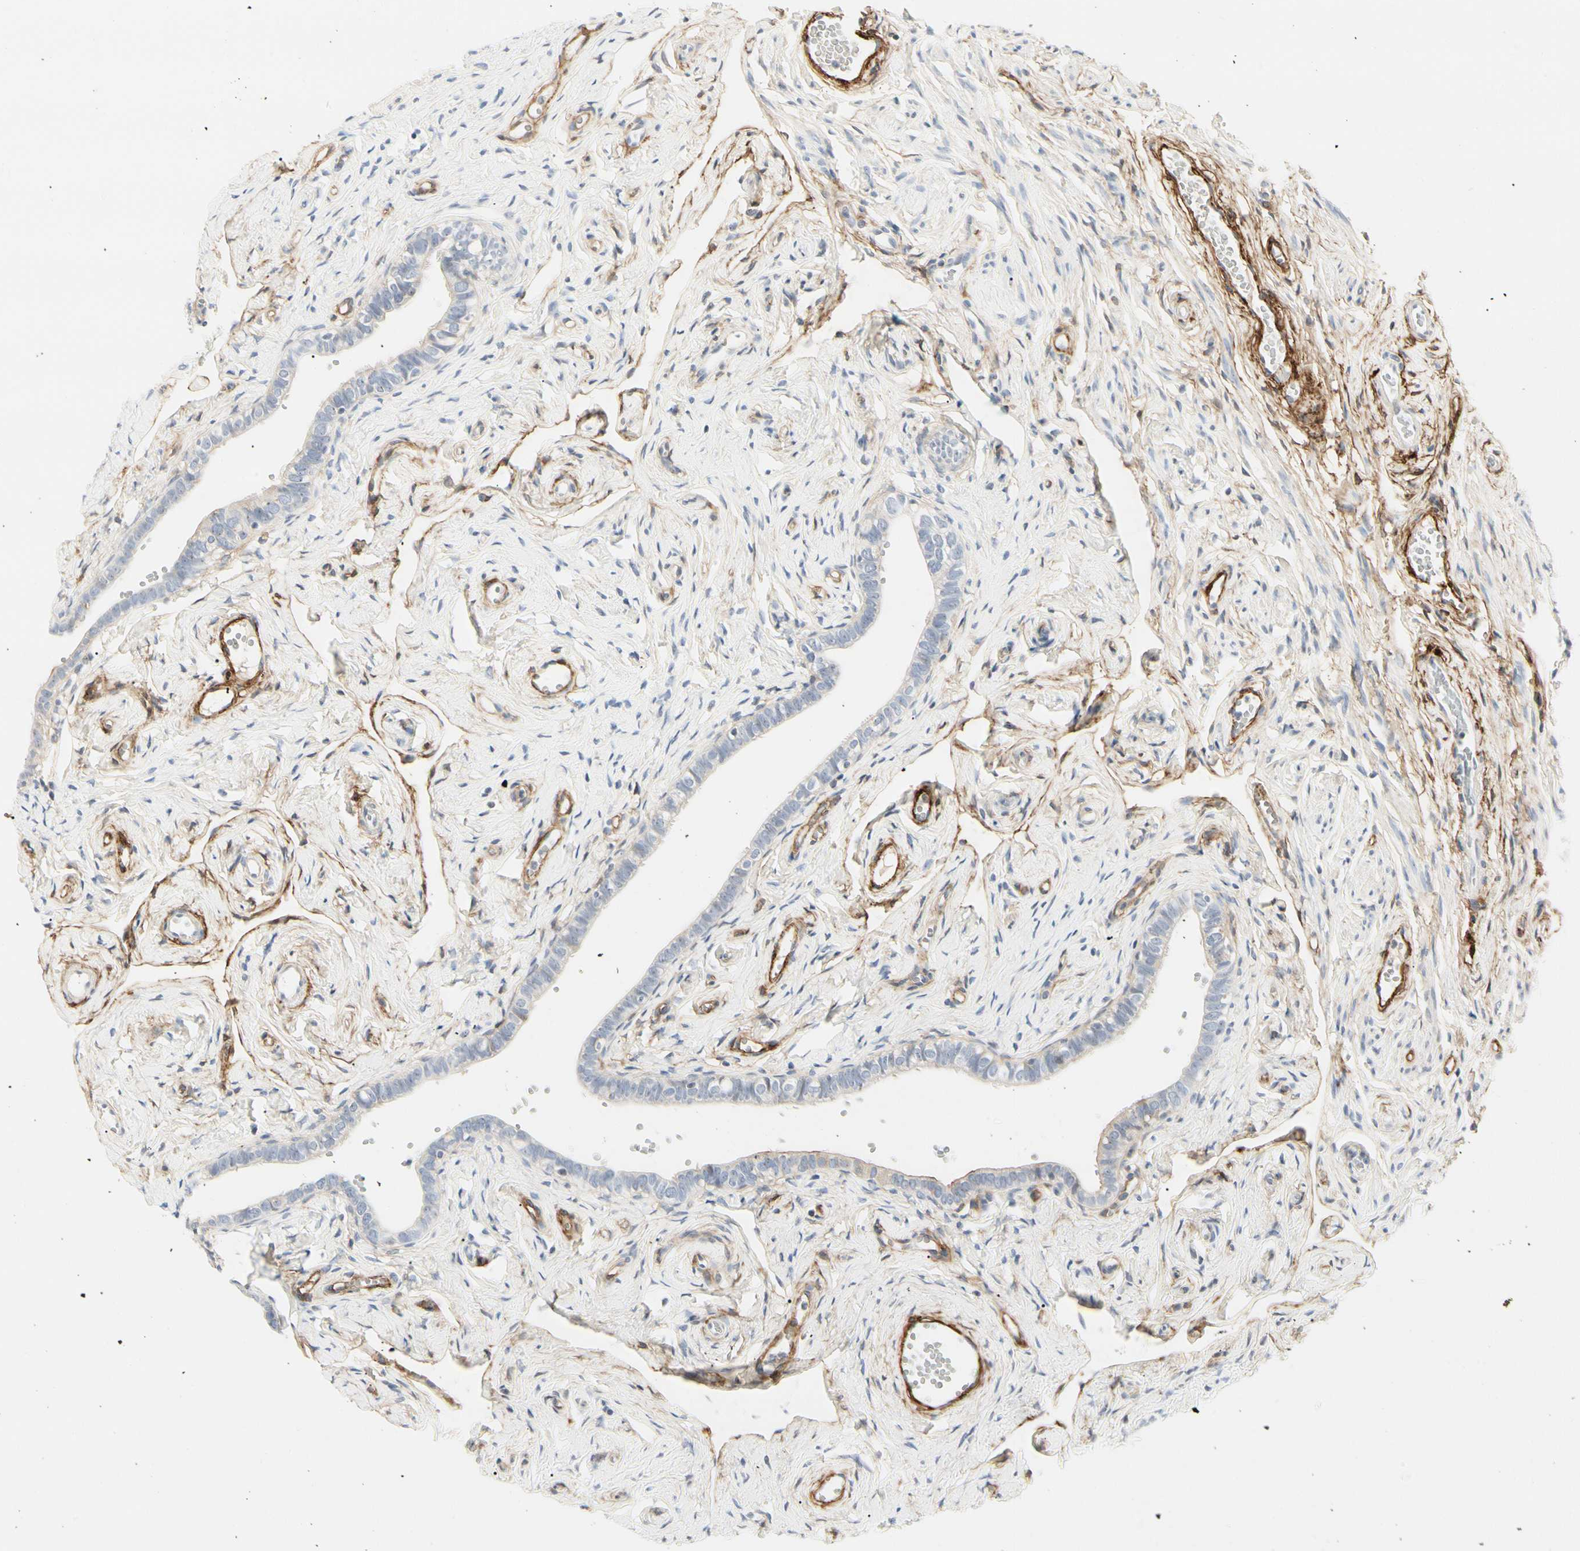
{"staining": {"intensity": "negative", "quantity": "none", "location": "none"}, "tissue": "fallopian tube", "cell_type": "Glandular cells", "image_type": "normal", "snomed": [{"axis": "morphology", "description": "Normal tissue, NOS"}, {"axis": "topography", "description": "Fallopian tube"}], "caption": "This micrograph is of benign fallopian tube stained with immunohistochemistry (IHC) to label a protein in brown with the nuclei are counter-stained blue. There is no staining in glandular cells.", "gene": "GGT5", "patient": {"sex": "female", "age": 71}}